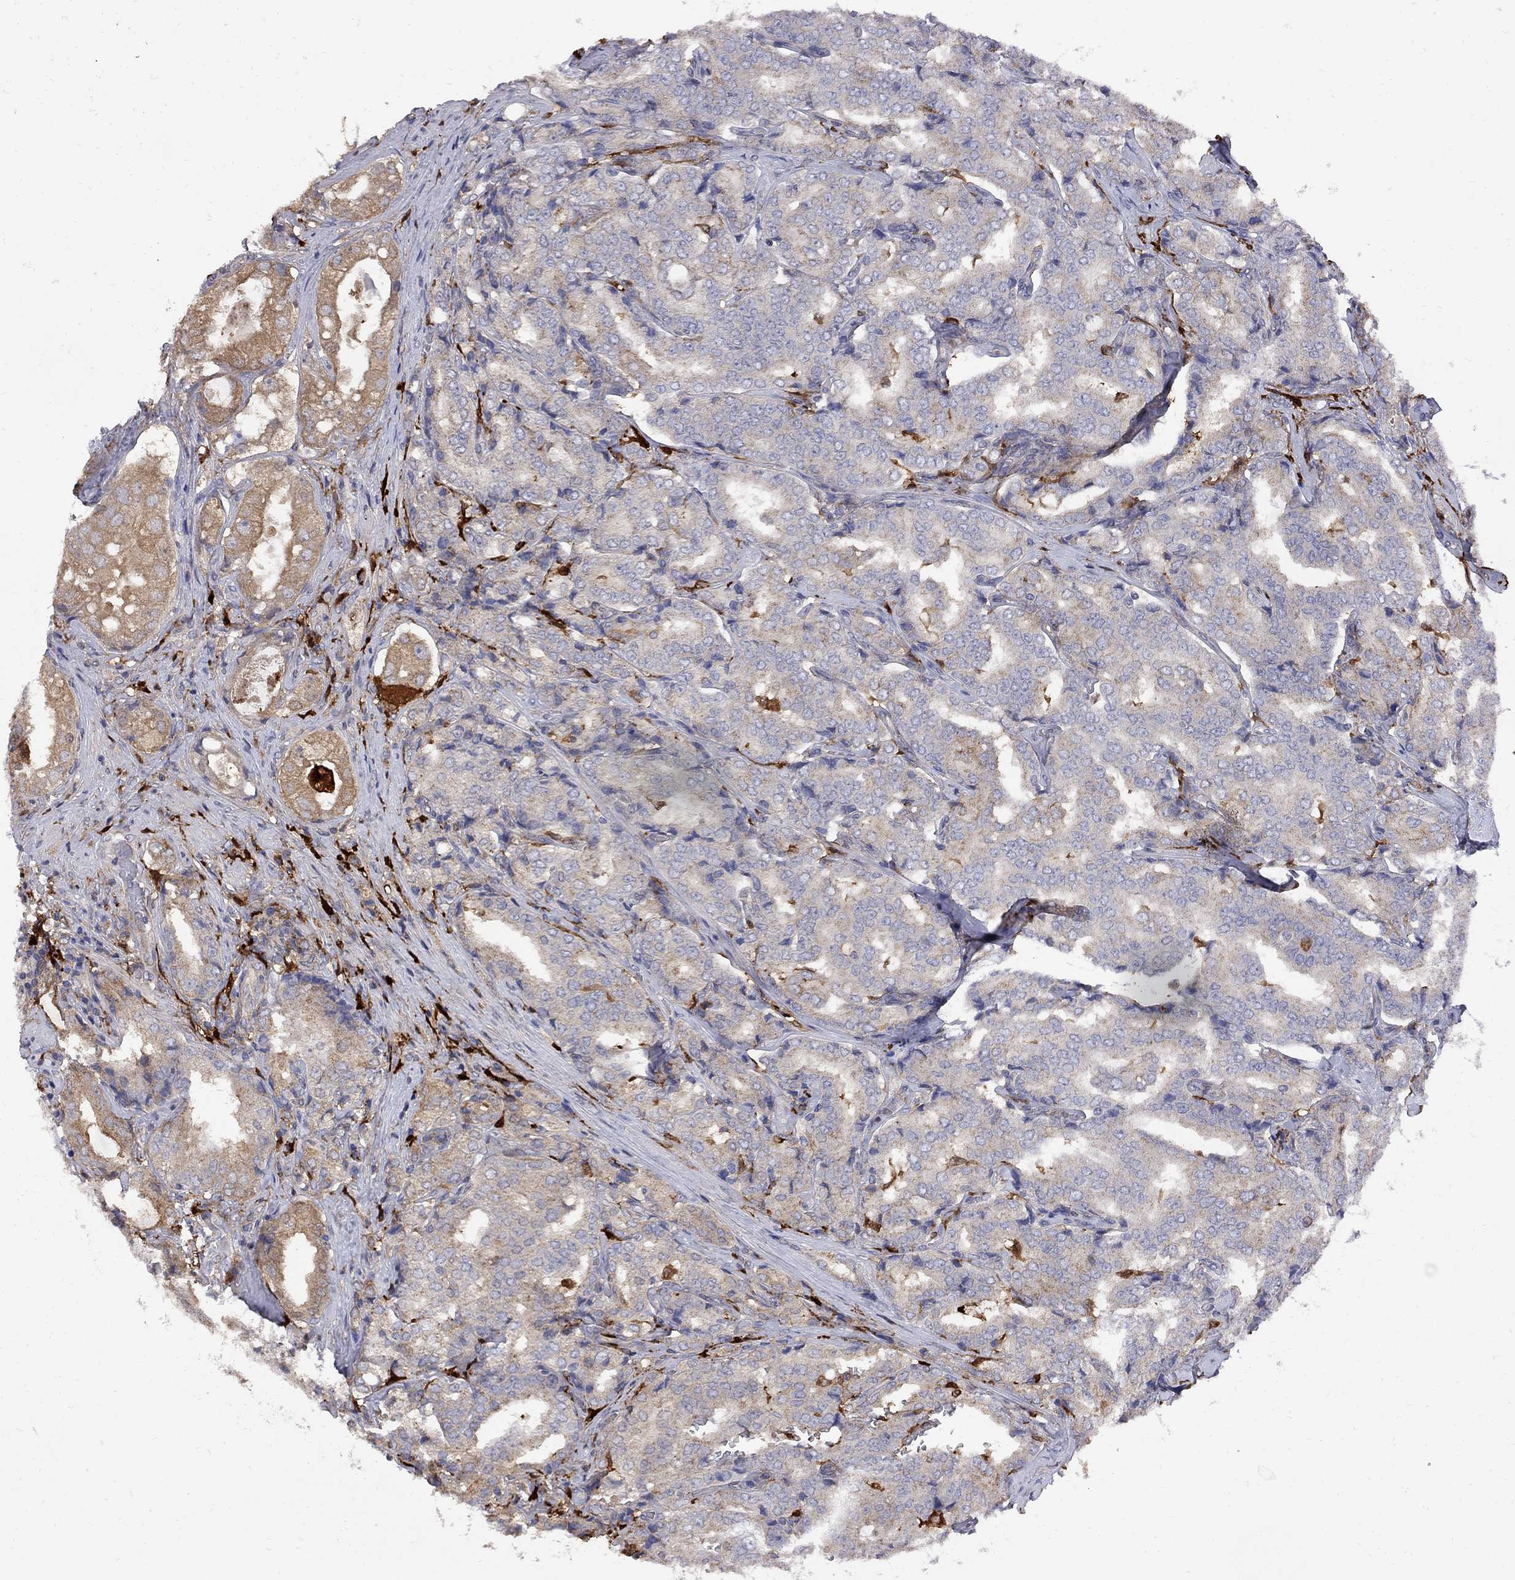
{"staining": {"intensity": "moderate", "quantity": "<25%", "location": "cytoplasmic/membranous"}, "tissue": "prostate cancer", "cell_type": "Tumor cells", "image_type": "cancer", "snomed": [{"axis": "morphology", "description": "Adenocarcinoma, NOS"}, {"axis": "topography", "description": "Prostate"}], "caption": "Prostate cancer tissue reveals moderate cytoplasmic/membranous positivity in about <25% of tumor cells The protein of interest is stained brown, and the nuclei are stained in blue (DAB IHC with brightfield microscopy, high magnification).", "gene": "MTHFR", "patient": {"sex": "male", "age": 65}}